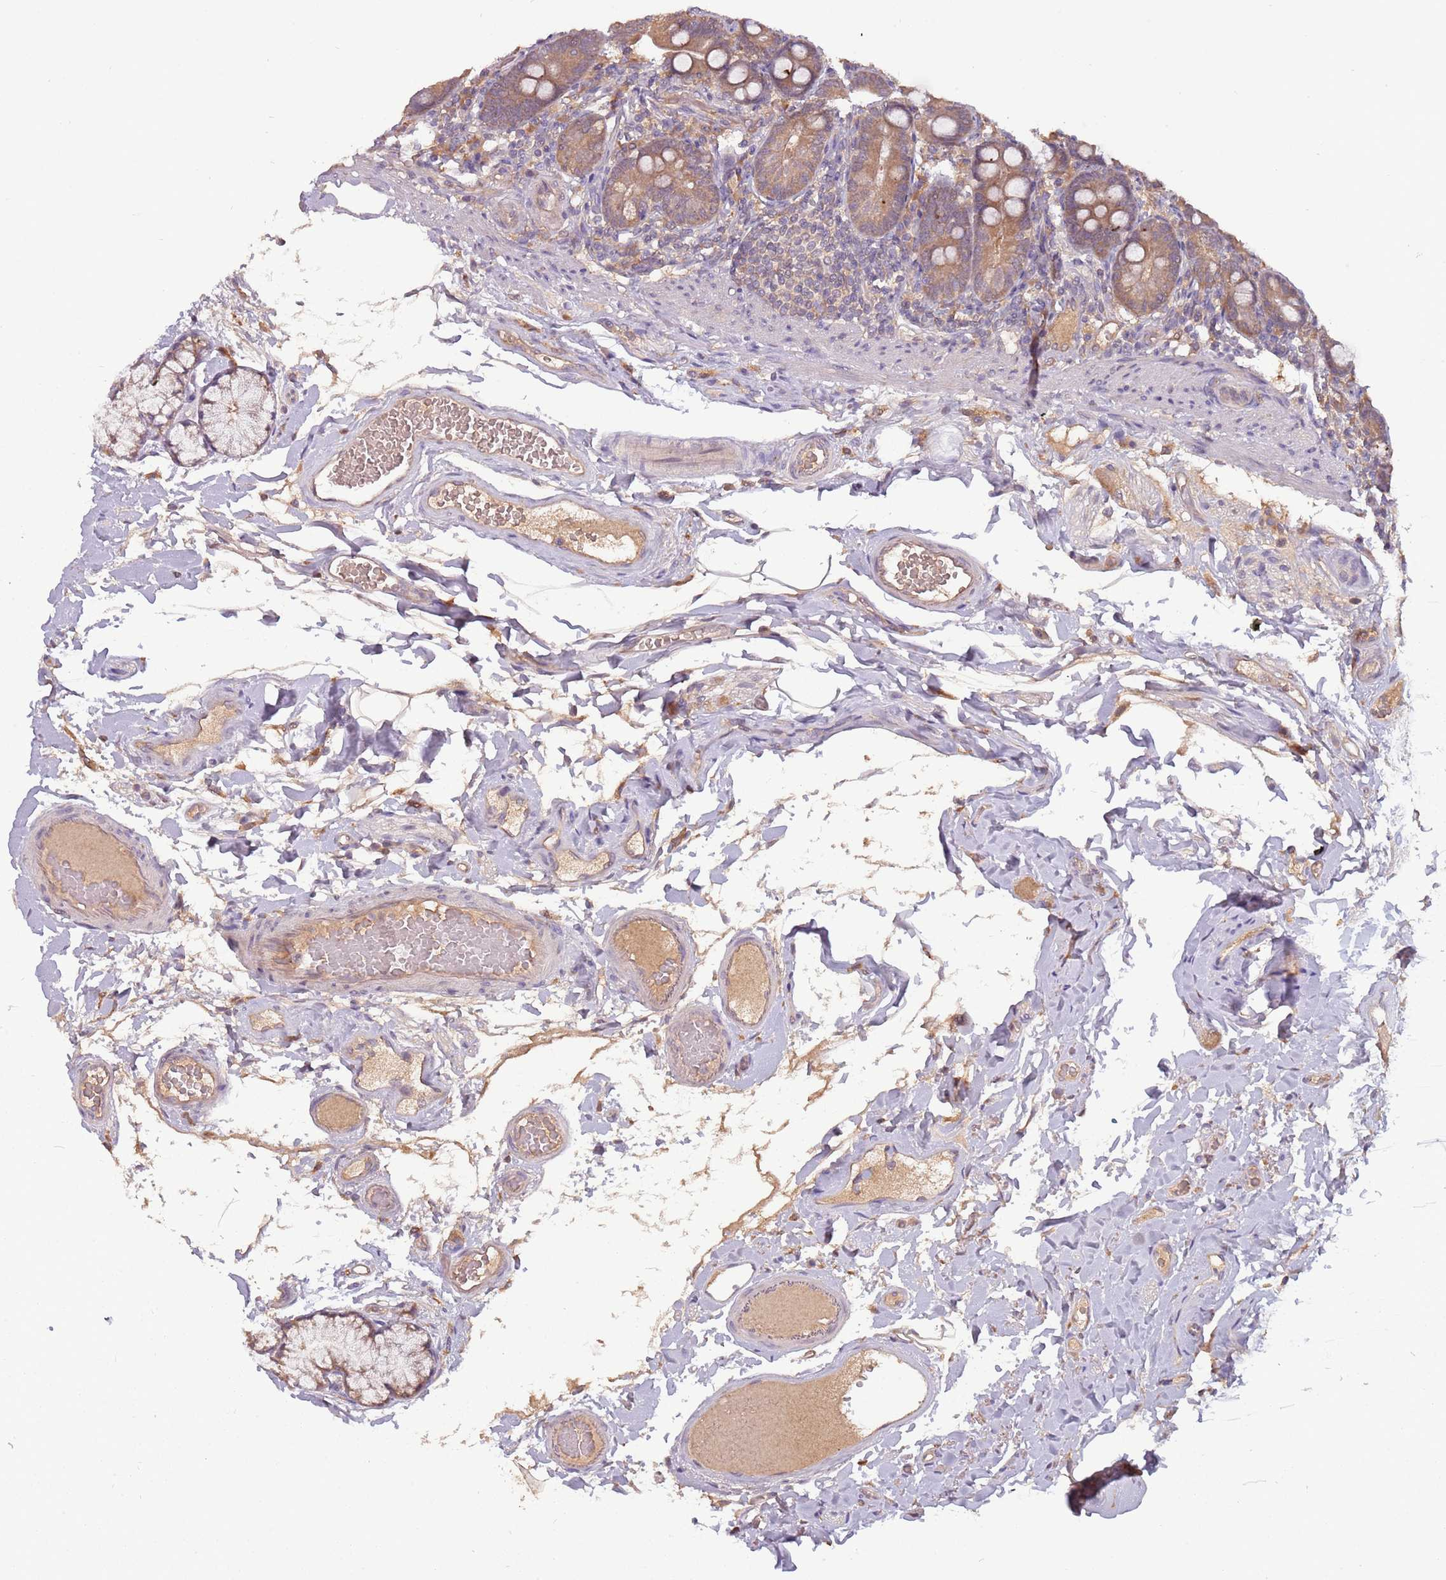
{"staining": {"intensity": "moderate", "quantity": ">75%", "location": "cytoplasmic/membranous"}, "tissue": "duodenum", "cell_type": "Glandular cells", "image_type": "normal", "snomed": [{"axis": "morphology", "description": "Normal tissue, NOS"}, {"axis": "topography", "description": "Duodenum"}], "caption": "Protein expression analysis of unremarkable duodenum reveals moderate cytoplasmic/membranous positivity in about >75% of glandular cells.", "gene": "USP32", "patient": {"sex": "female", "age": 67}}